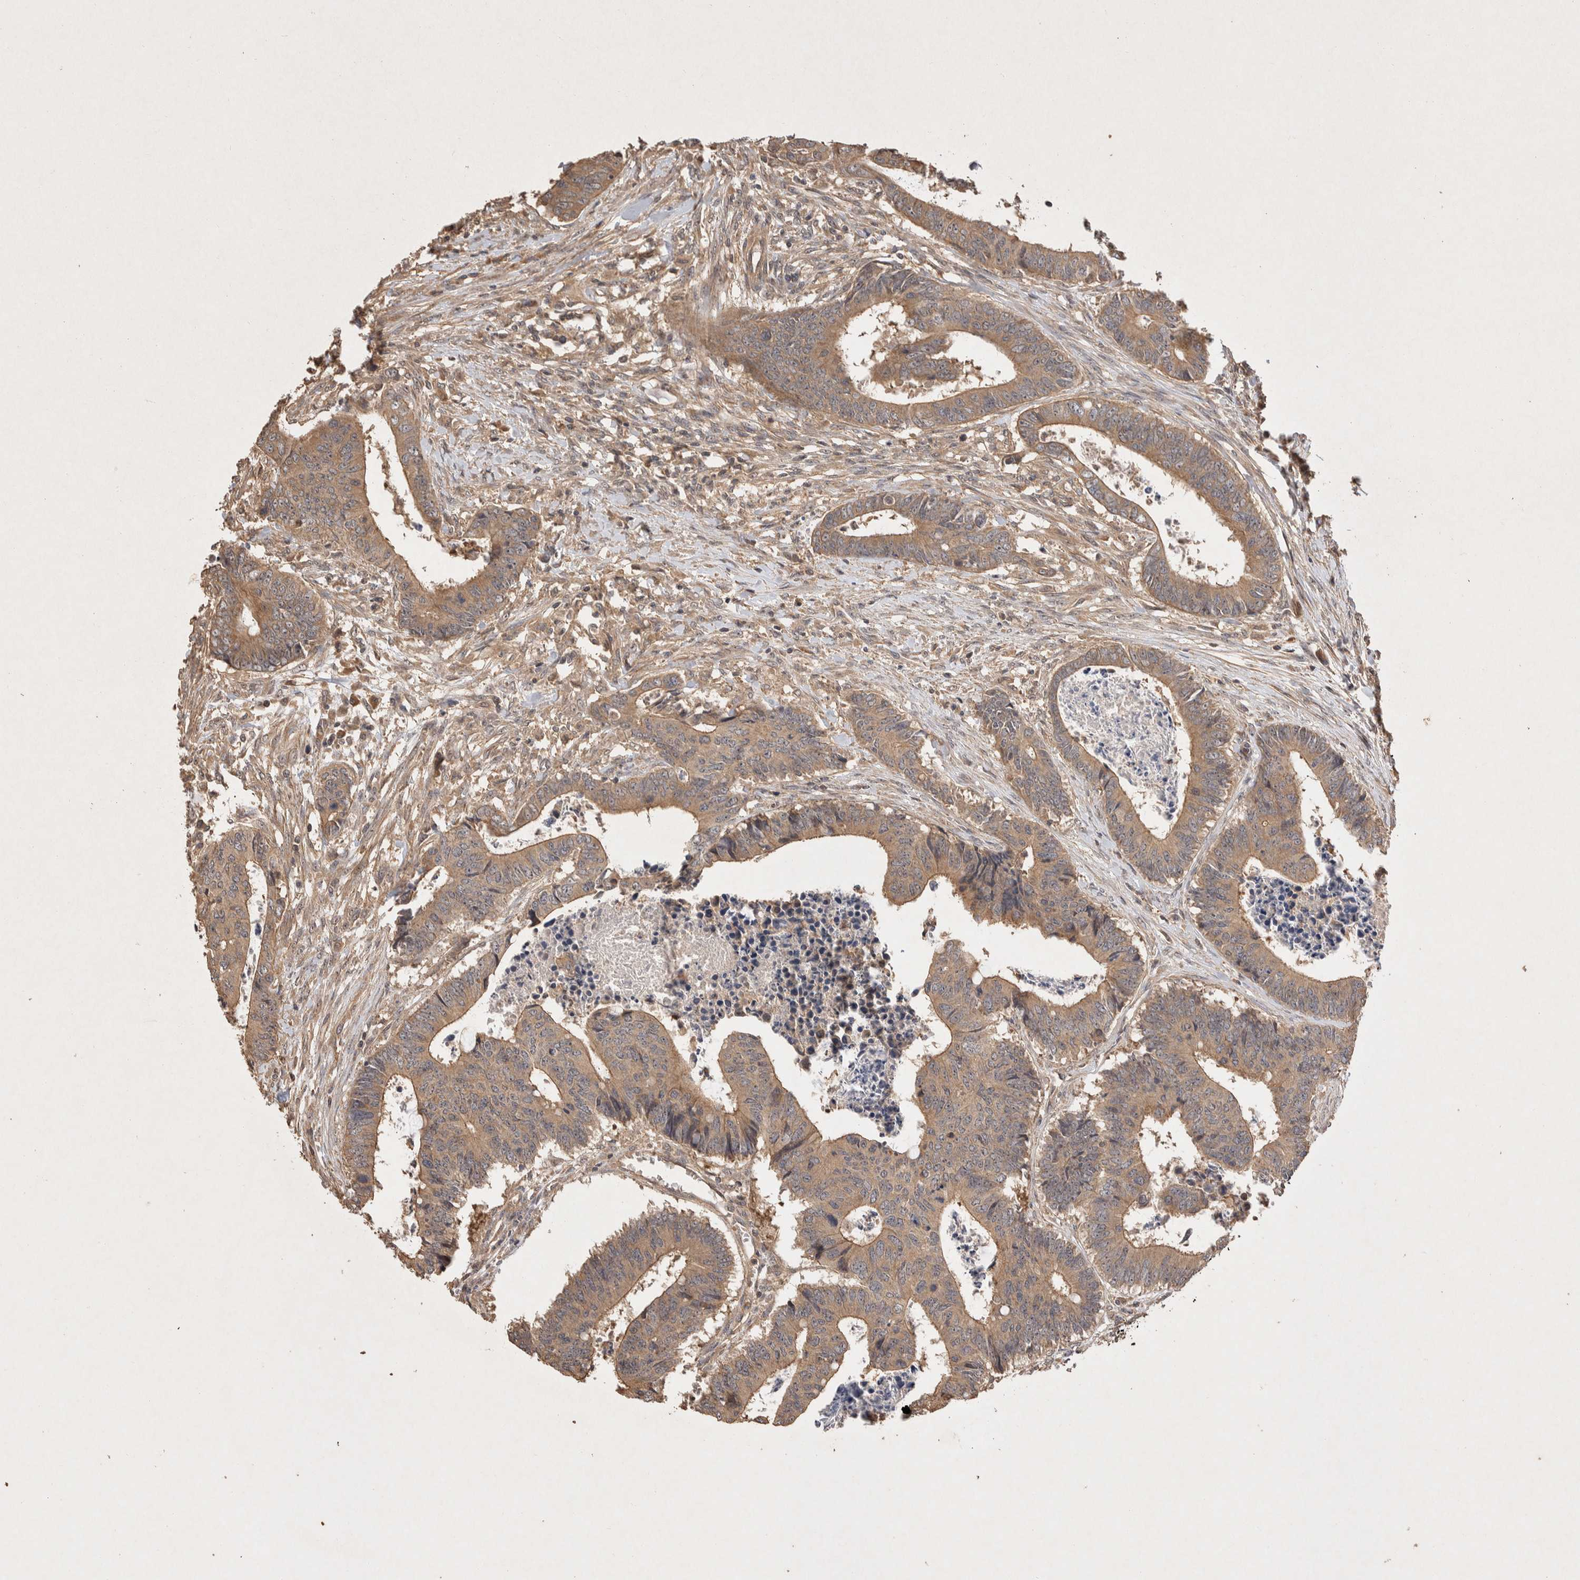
{"staining": {"intensity": "moderate", "quantity": ">75%", "location": "cytoplasmic/membranous"}, "tissue": "colorectal cancer", "cell_type": "Tumor cells", "image_type": "cancer", "snomed": [{"axis": "morphology", "description": "Adenocarcinoma, NOS"}, {"axis": "topography", "description": "Rectum"}], "caption": "Human colorectal cancer (adenocarcinoma) stained with a brown dye demonstrates moderate cytoplasmic/membranous positive positivity in about >75% of tumor cells.", "gene": "NSMAF", "patient": {"sex": "male", "age": 84}}